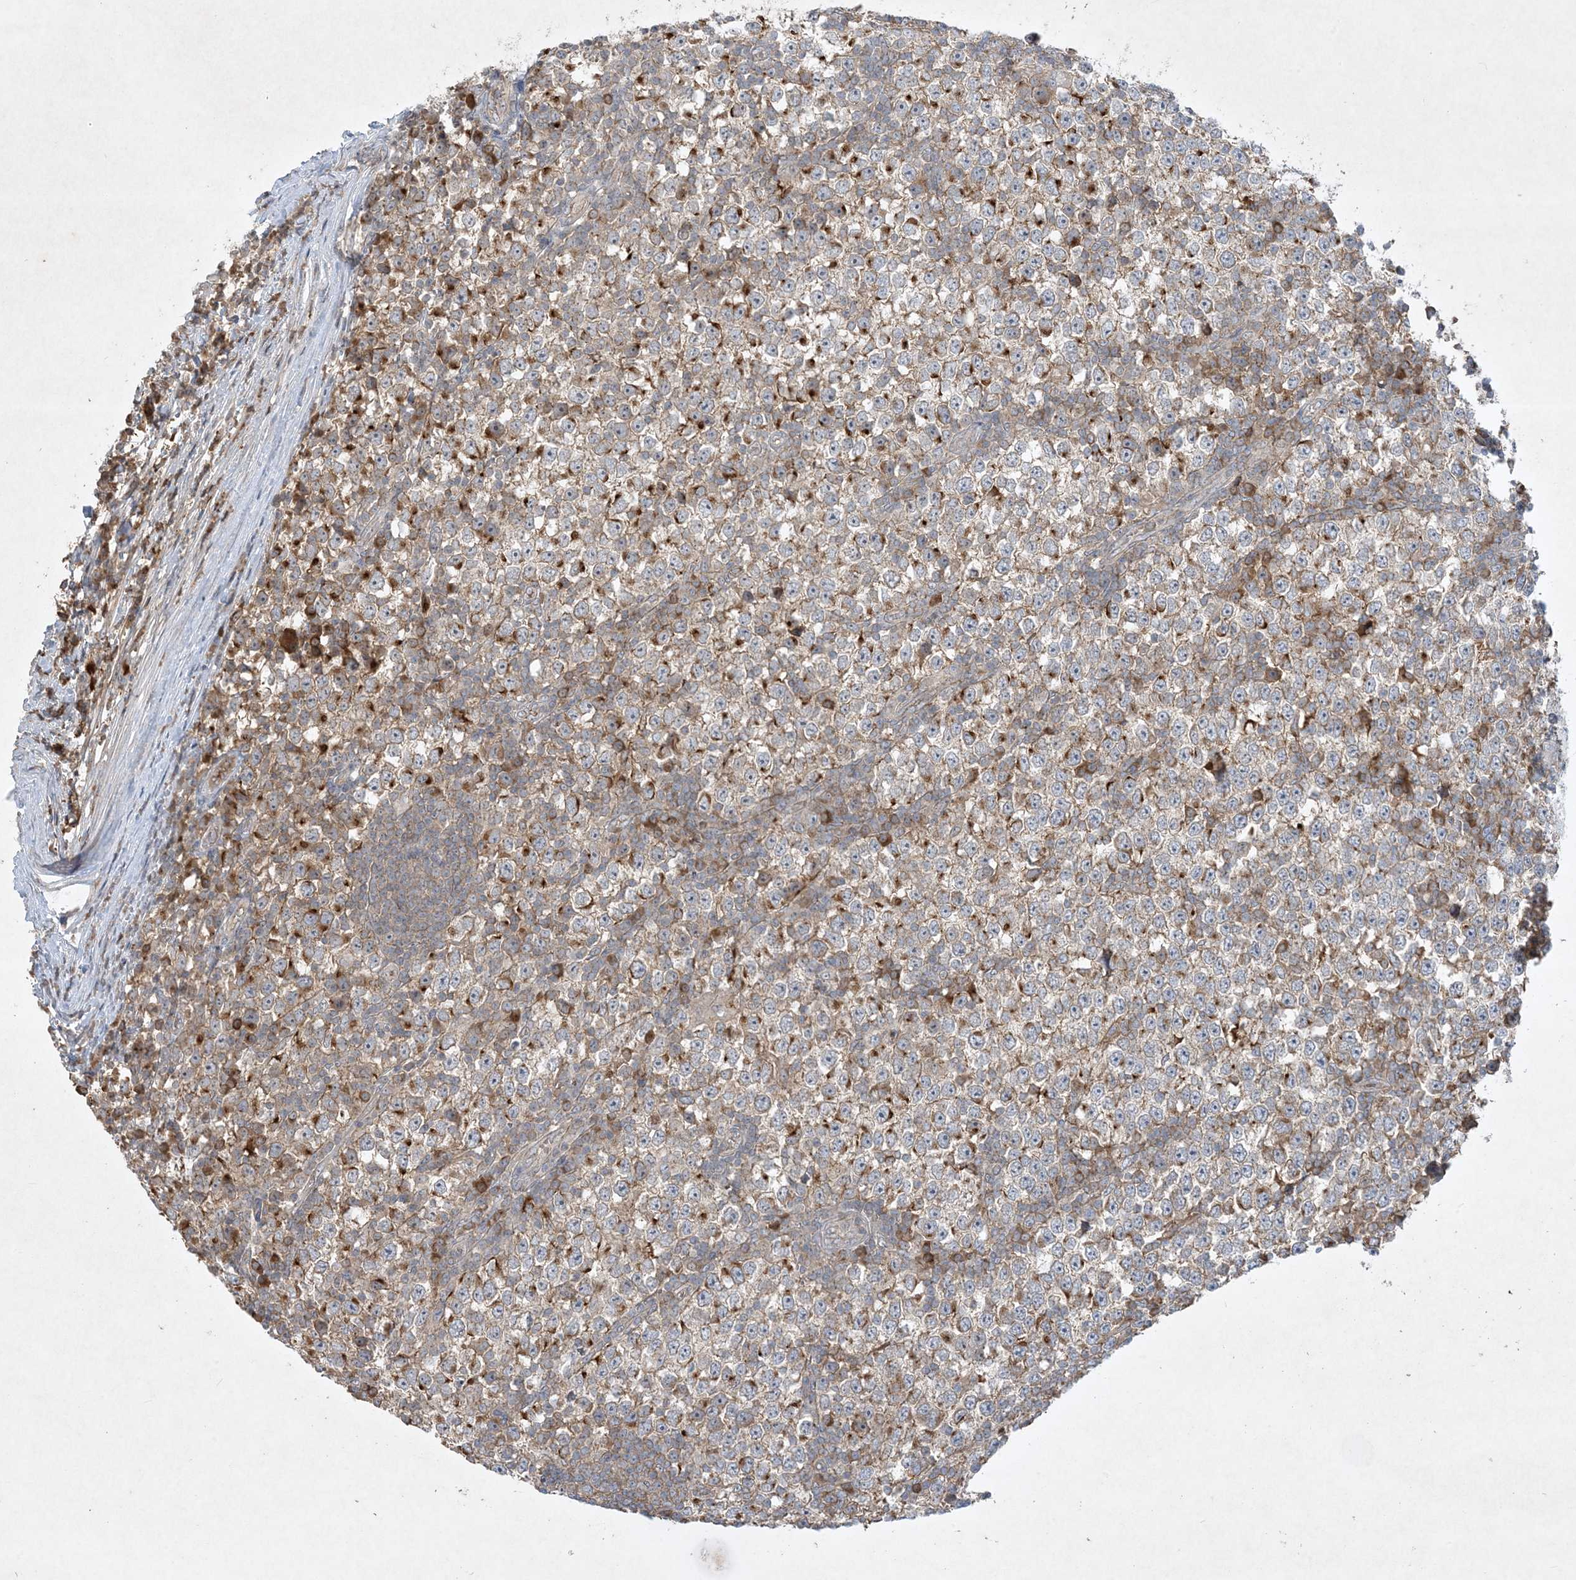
{"staining": {"intensity": "moderate", "quantity": ">75%", "location": "cytoplasmic/membranous"}, "tissue": "testis cancer", "cell_type": "Tumor cells", "image_type": "cancer", "snomed": [{"axis": "morphology", "description": "Seminoma, NOS"}, {"axis": "topography", "description": "Testis"}], "caption": "A brown stain highlights moderate cytoplasmic/membranous staining of a protein in human testis cancer (seminoma) tumor cells.", "gene": "FETUB", "patient": {"sex": "male", "age": 65}}